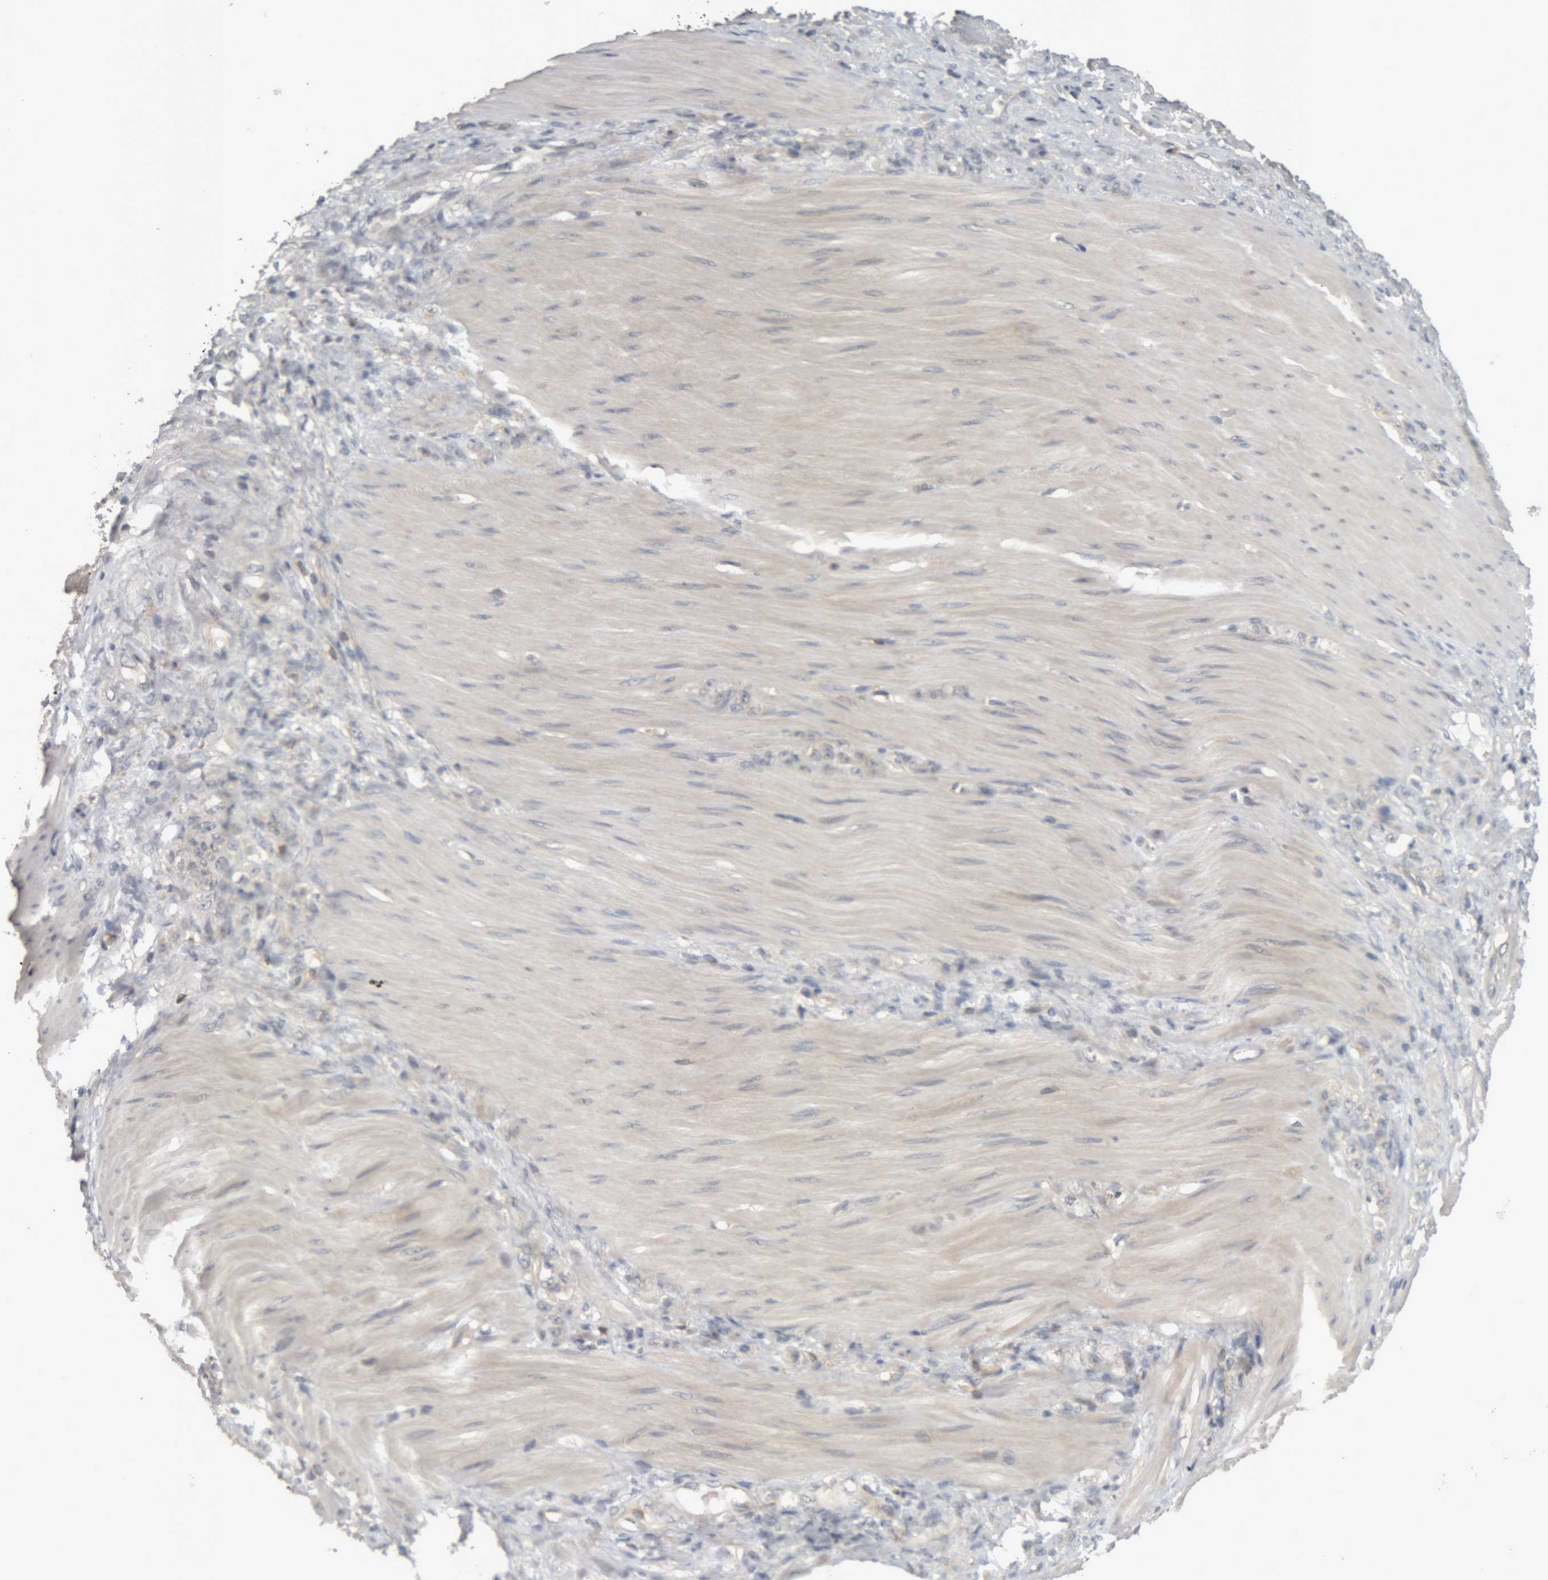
{"staining": {"intensity": "negative", "quantity": "none", "location": "none"}, "tissue": "stomach cancer", "cell_type": "Tumor cells", "image_type": "cancer", "snomed": [{"axis": "morphology", "description": "Normal tissue, NOS"}, {"axis": "morphology", "description": "Adenocarcinoma, NOS"}, {"axis": "topography", "description": "Stomach"}], "caption": "Stomach cancer (adenocarcinoma) stained for a protein using immunohistochemistry shows no positivity tumor cells.", "gene": "NFATC2", "patient": {"sex": "male", "age": 82}}